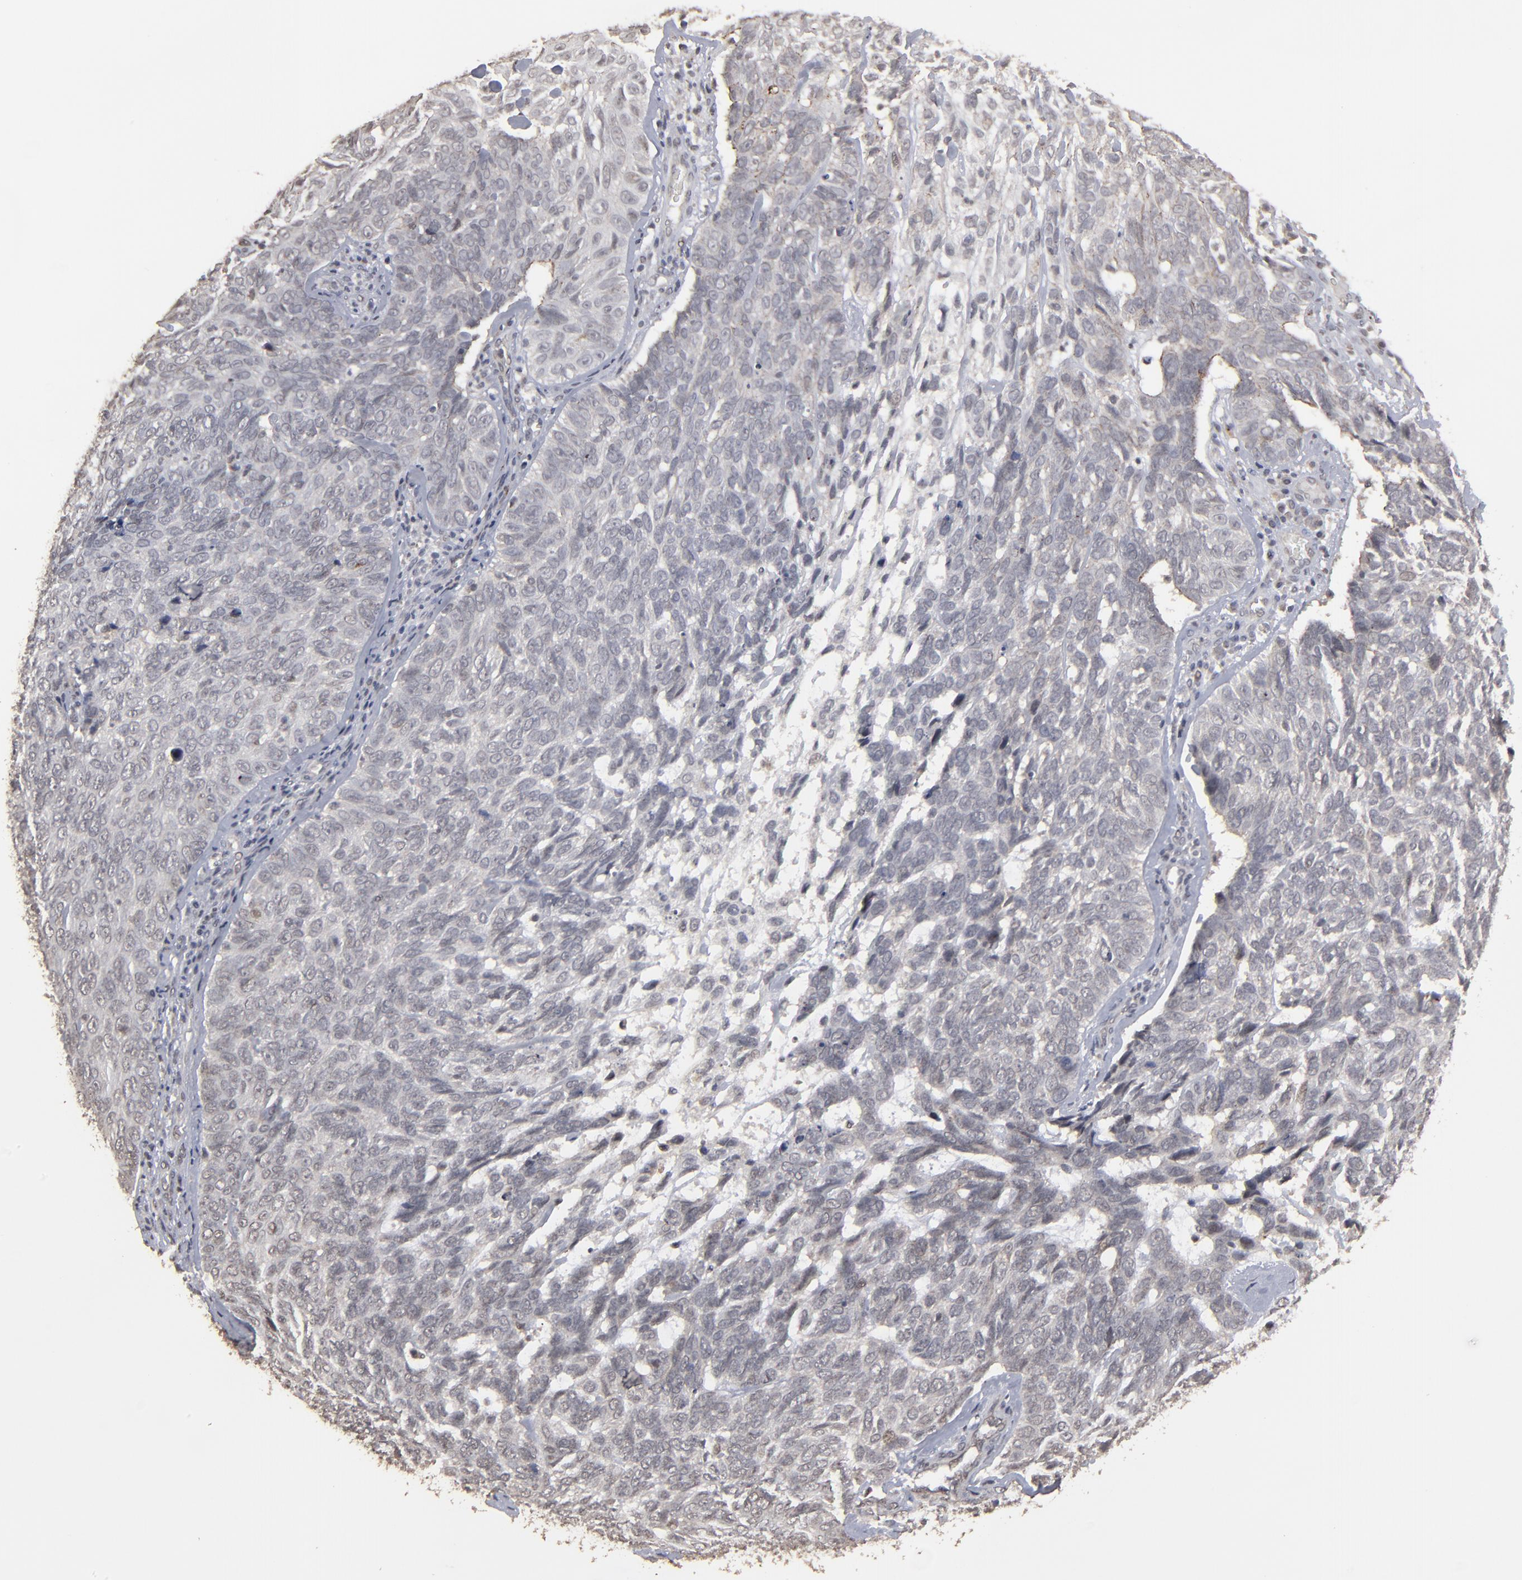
{"staining": {"intensity": "weak", "quantity": "25%-75%", "location": "cytoplasmic/membranous,nuclear"}, "tissue": "skin cancer", "cell_type": "Tumor cells", "image_type": "cancer", "snomed": [{"axis": "morphology", "description": "Basal cell carcinoma"}, {"axis": "topography", "description": "Skin"}], "caption": "Protein staining displays weak cytoplasmic/membranous and nuclear positivity in about 25%-75% of tumor cells in skin basal cell carcinoma. (DAB IHC with brightfield microscopy, high magnification).", "gene": "SLC22A17", "patient": {"sex": "male", "age": 72}}